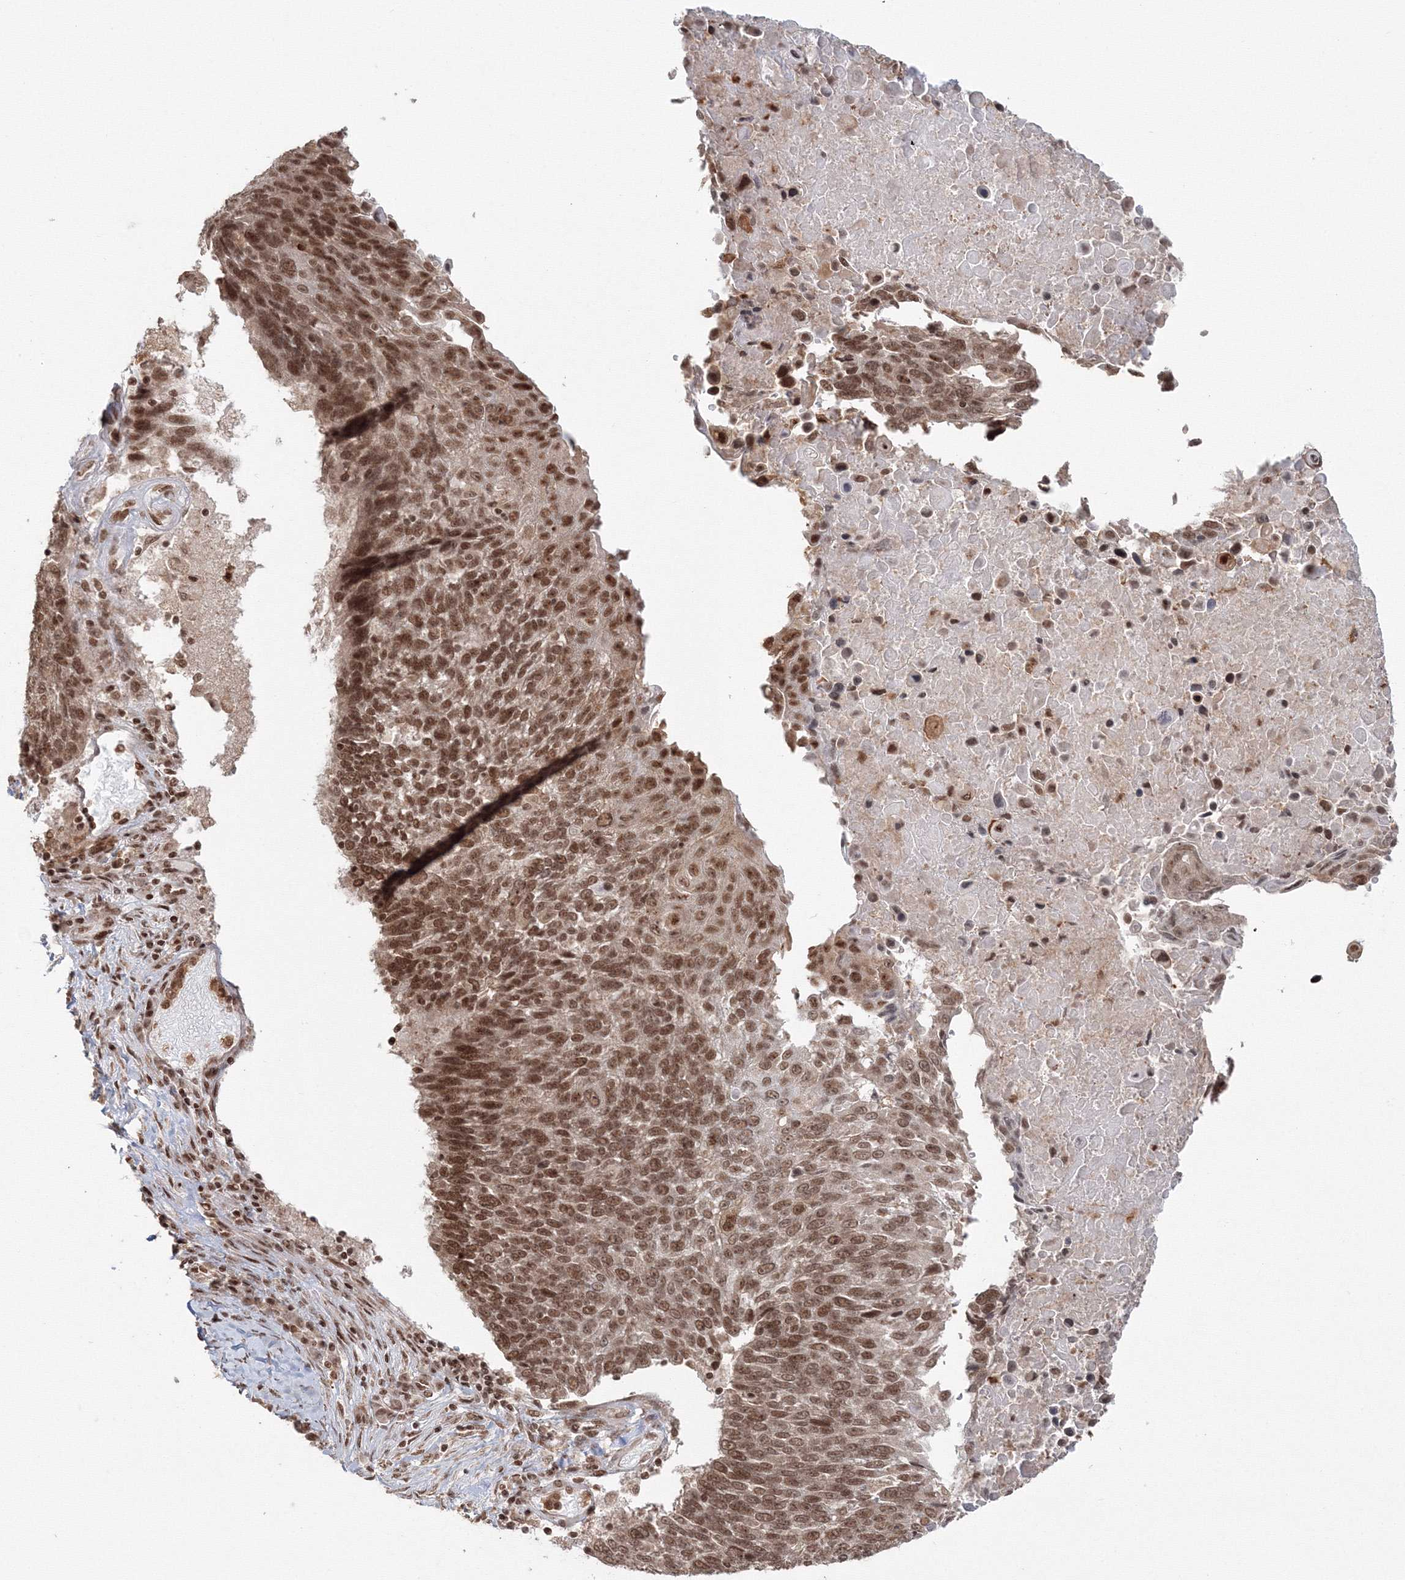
{"staining": {"intensity": "moderate", "quantity": ">75%", "location": "nuclear"}, "tissue": "lung cancer", "cell_type": "Tumor cells", "image_type": "cancer", "snomed": [{"axis": "morphology", "description": "Squamous cell carcinoma, NOS"}, {"axis": "topography", "description": "Lung"}], "caption": "A photomicrograph of lung squamous cell carcinoma stained for a protein exhibits moderate nuclear brown staining in tumor cells. Nuclei are stained in blue.", "gene": "KIF20A", "patient": {"sex": "male", "age": 66}}